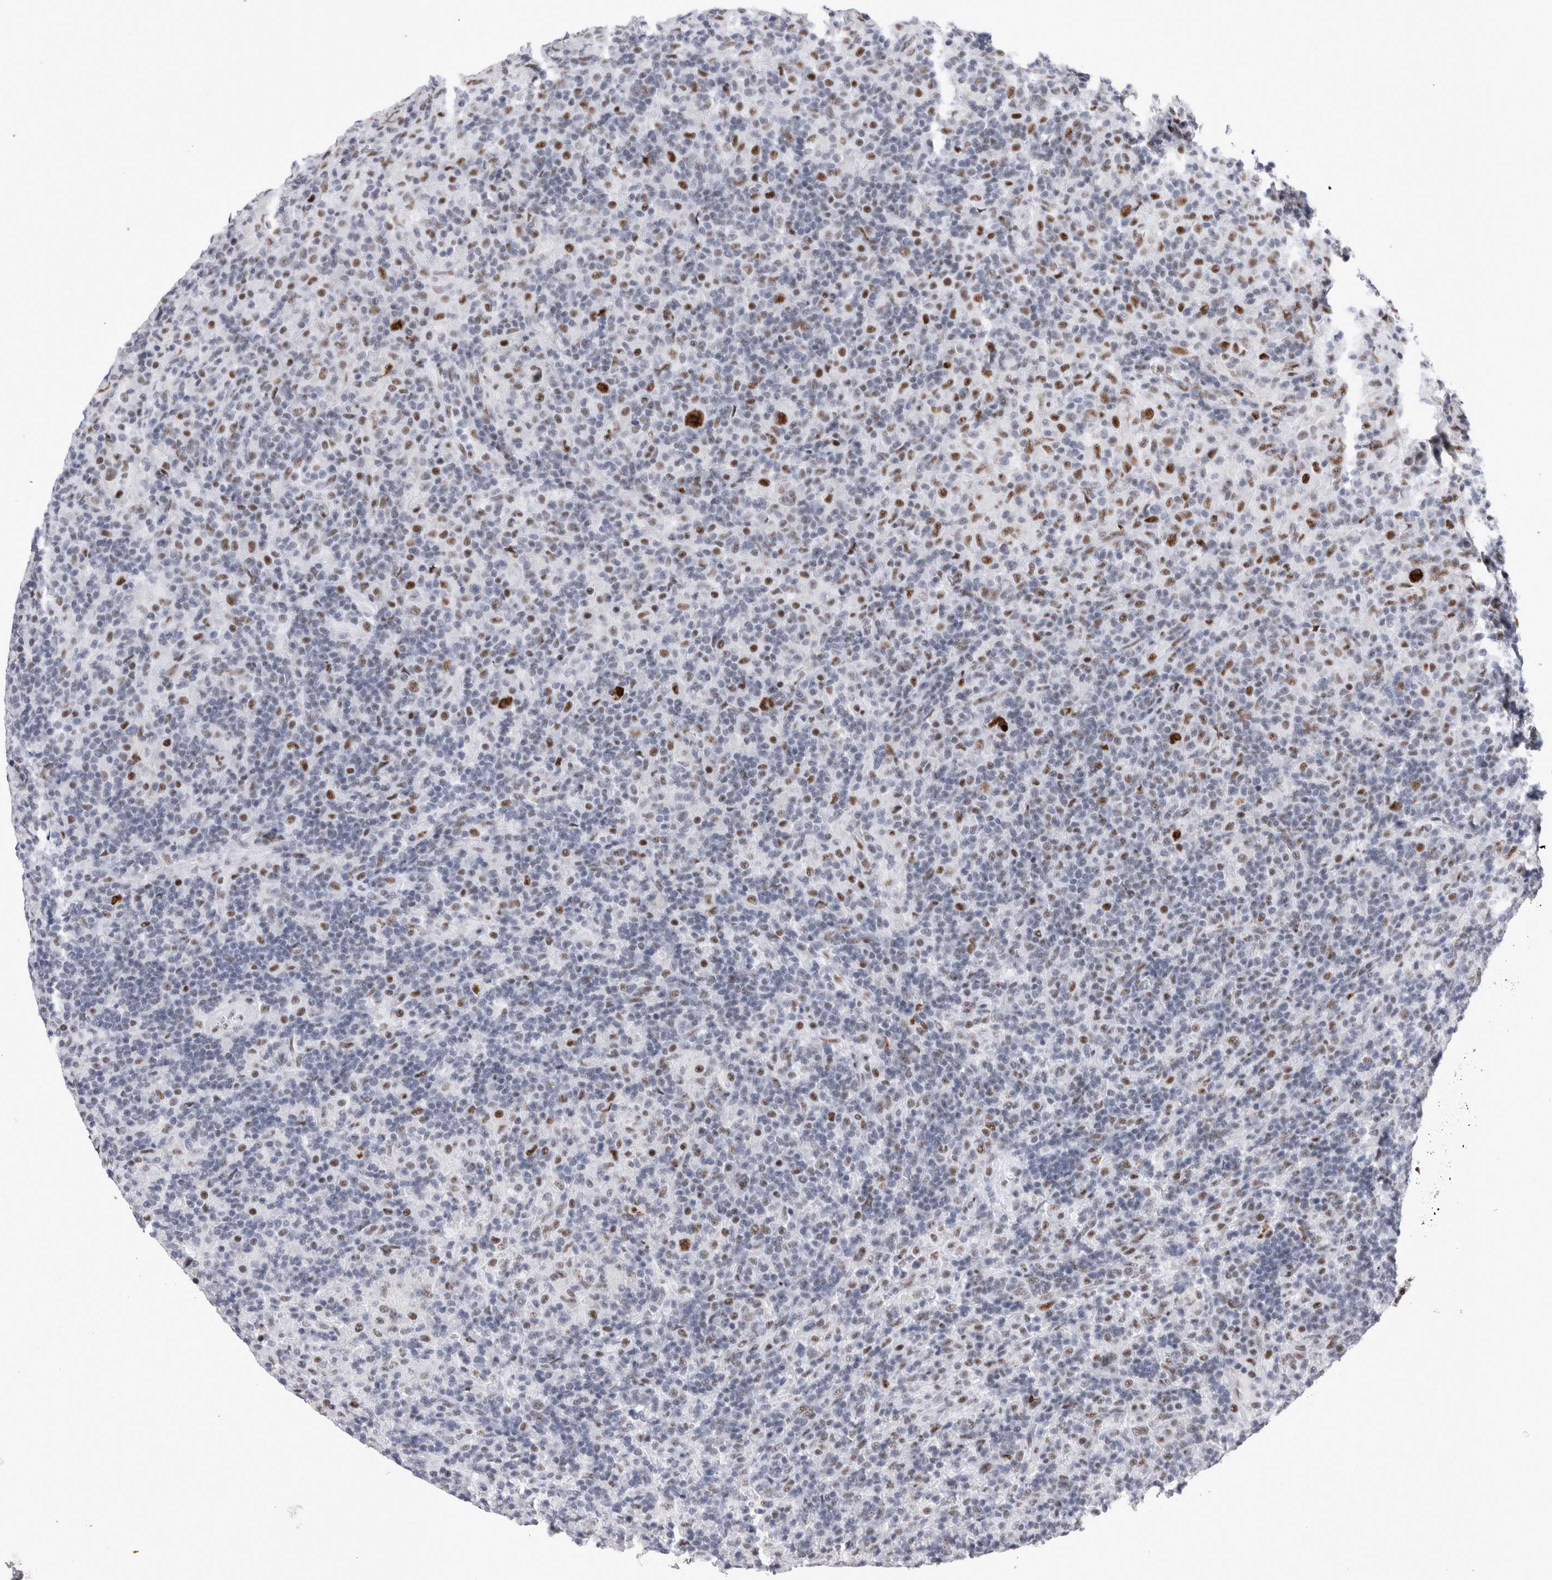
{"staining": {"intensity": "strong", "quantity": ">75%", "location": "nuclear"}, "tissue": "lymphoma", "cell_type": "Tumor cells", "image_type": "cancer", "snomed": [{"axis": "morphology", "description": "Hodgkin's disease, NOS"}, {"axis": "topography", "description": "Lymph node"}], "caption": "The histopathology image reveals immunohistochemical staining of Hodgkin's disease. There is strong nuclear positivity is seen in about >75% of tumor cells. Immunohistochemistry (ihc) stains the protein of interest in brown and the nuclei are stained blue.", "gene": "RBM6", "patient": {"sex": "male", "age": 70}}